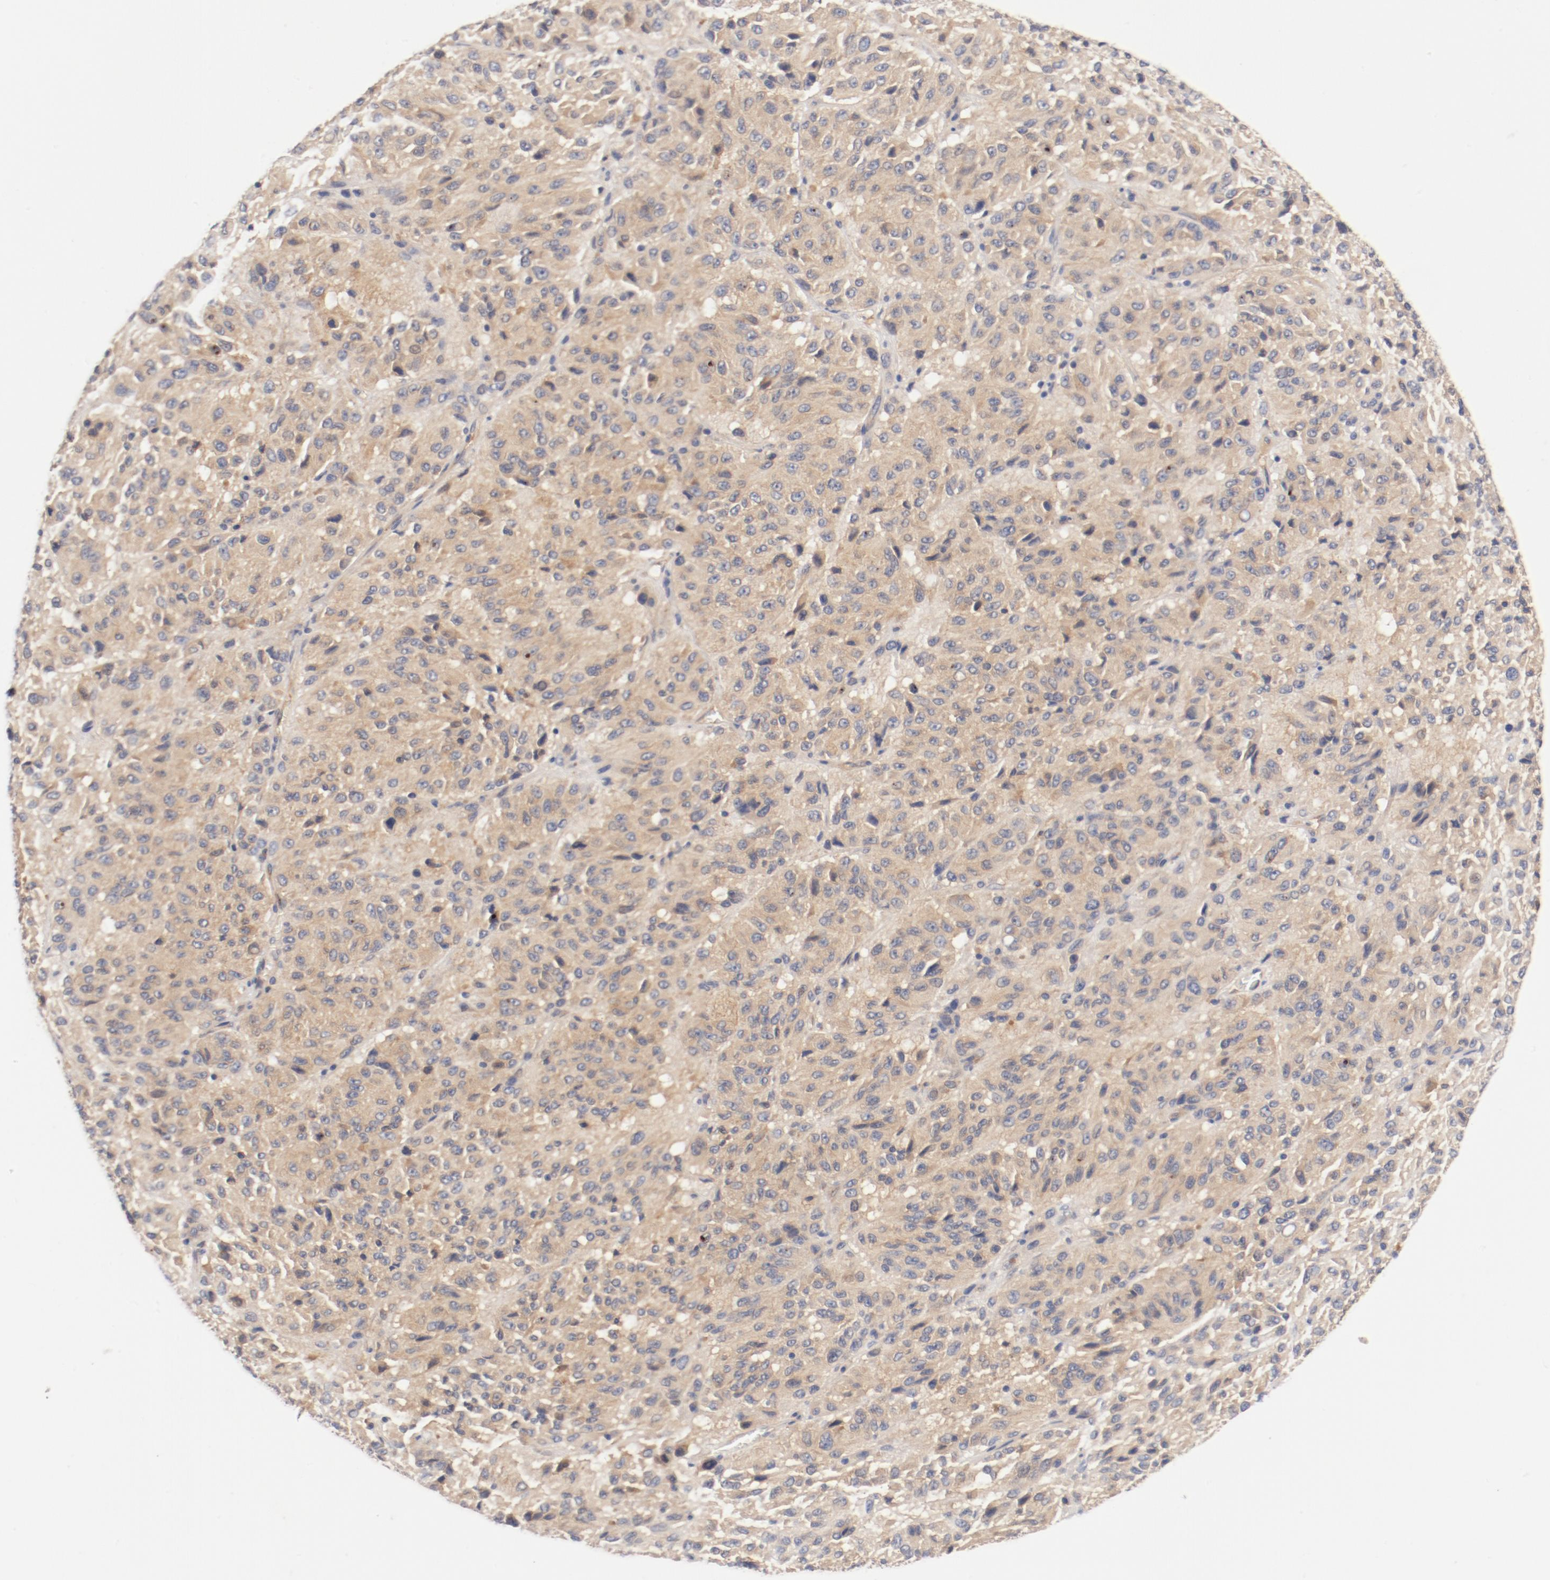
{"staining": {"intensity": "weak", "quantity": ">75%", "location": "cytoplasmic/membranous"}, "tissue": "melanoma", "cell_type": "Tumor cells", "image_type": "cancer", "snomed": [{"axis": "morphology", "description": "Malignant melanoma, Metastatic site"}, {"axis": "topography", "description": "Lung"}], "caption": "A histopathology image of human melanoma stained for a protein exhibits weak cytoplasmic/membranous brown staining in tumor cells. (DAB (3,3'-diaminobenzidine) = brown stain, brightfield microscopy at high magnification).", "gene": "DYNC1H1", "patient": {"sex": "male", "age": 64}}